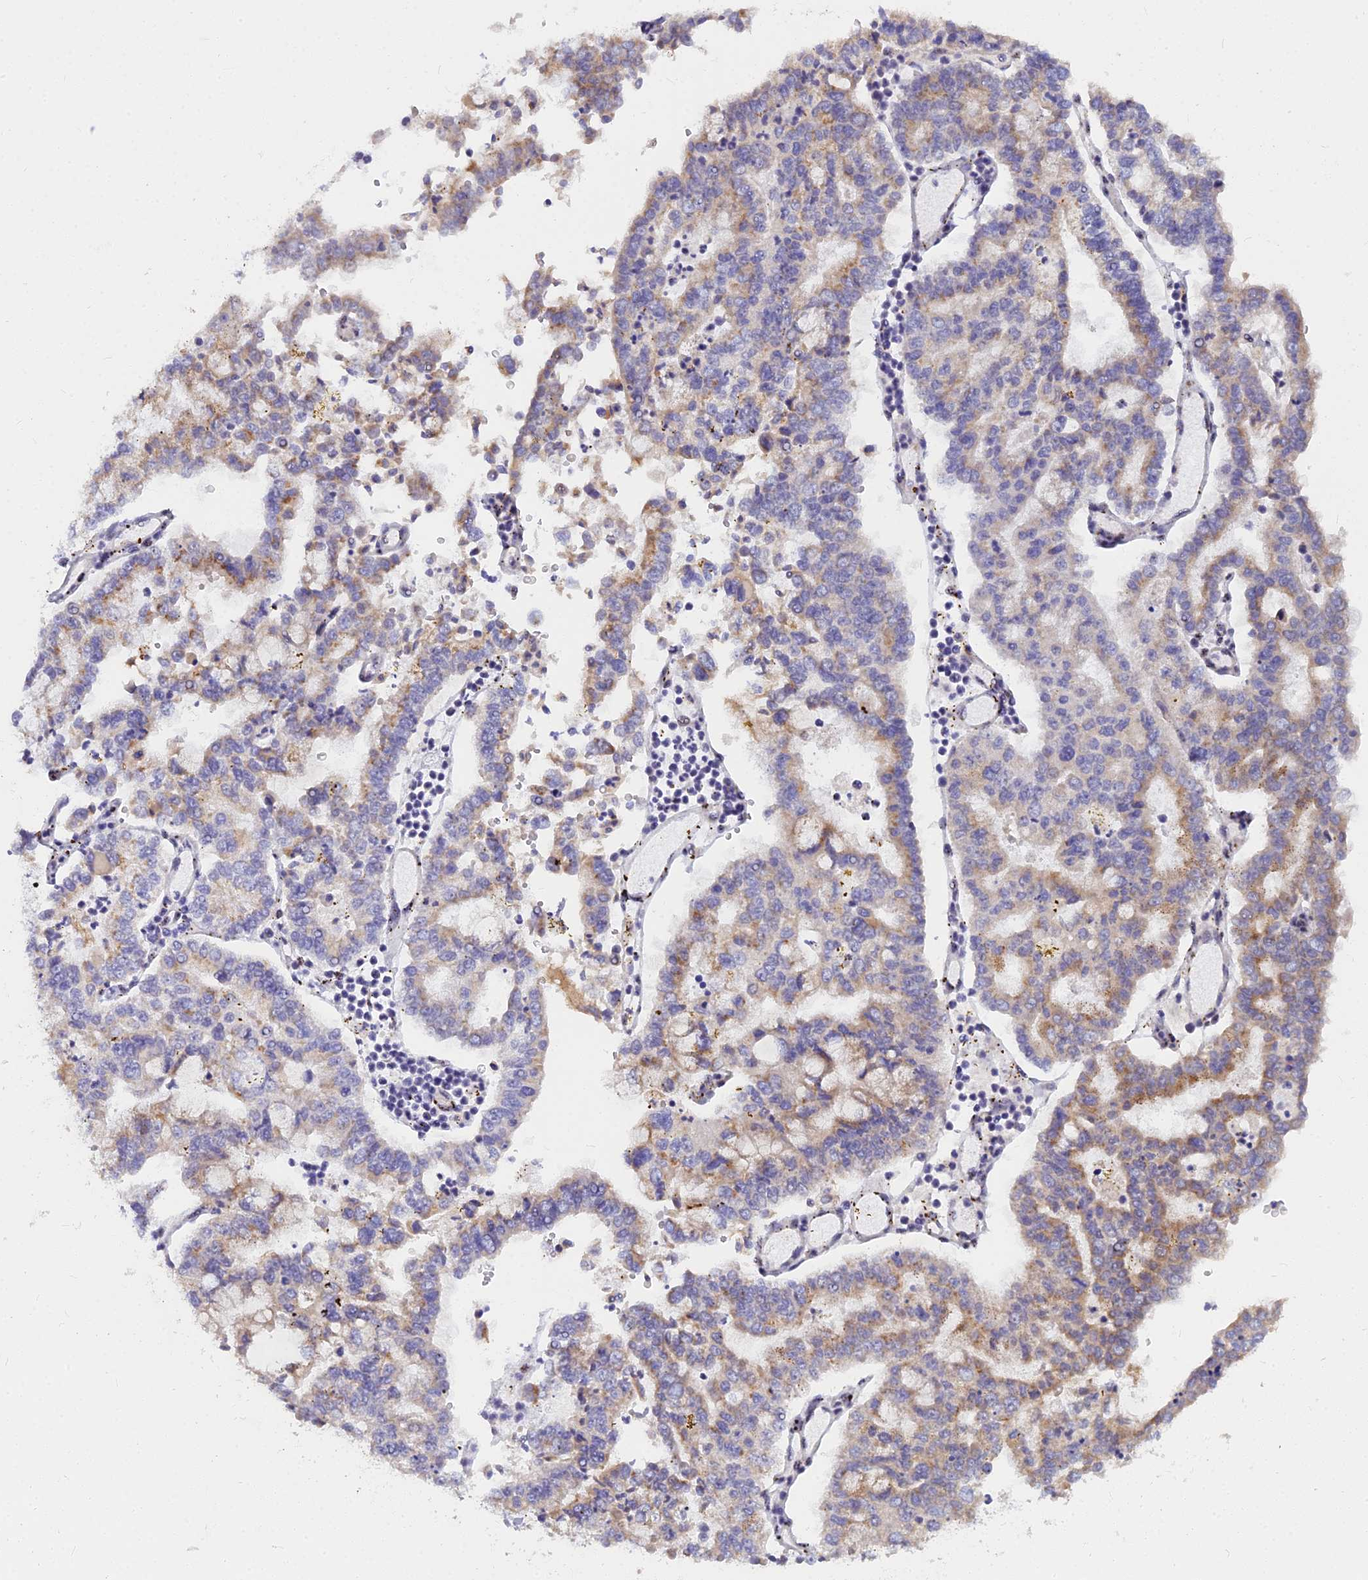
{"staining": {"intensity": "weak", "quantity": "25%-75%", "location": "cytoplasmic/membranous"}, "tissue": "stomach cancer", "cell_type": "Tumor cells", "image_type": "cancer", "snomed": [{"axis": "morphology", "description": "Adenocarcinoma, NOS"}, {"axis": "topography", "description": "Stomach"}], "caption": "An immunohistochemistry image of neoplastic tissue is shown. Protein staining in brown highlights weak cytoplasmic/membranous positivity in stomach cancer within tumor cells. The staining was performed using DAB (3,3'-diaminobenzidine), with brown indicating positive protein expression. Nuclei are stained blue with hematoxylin.", "gene": "WDPCP", "patient": {"sex": "male", "age": 76}}